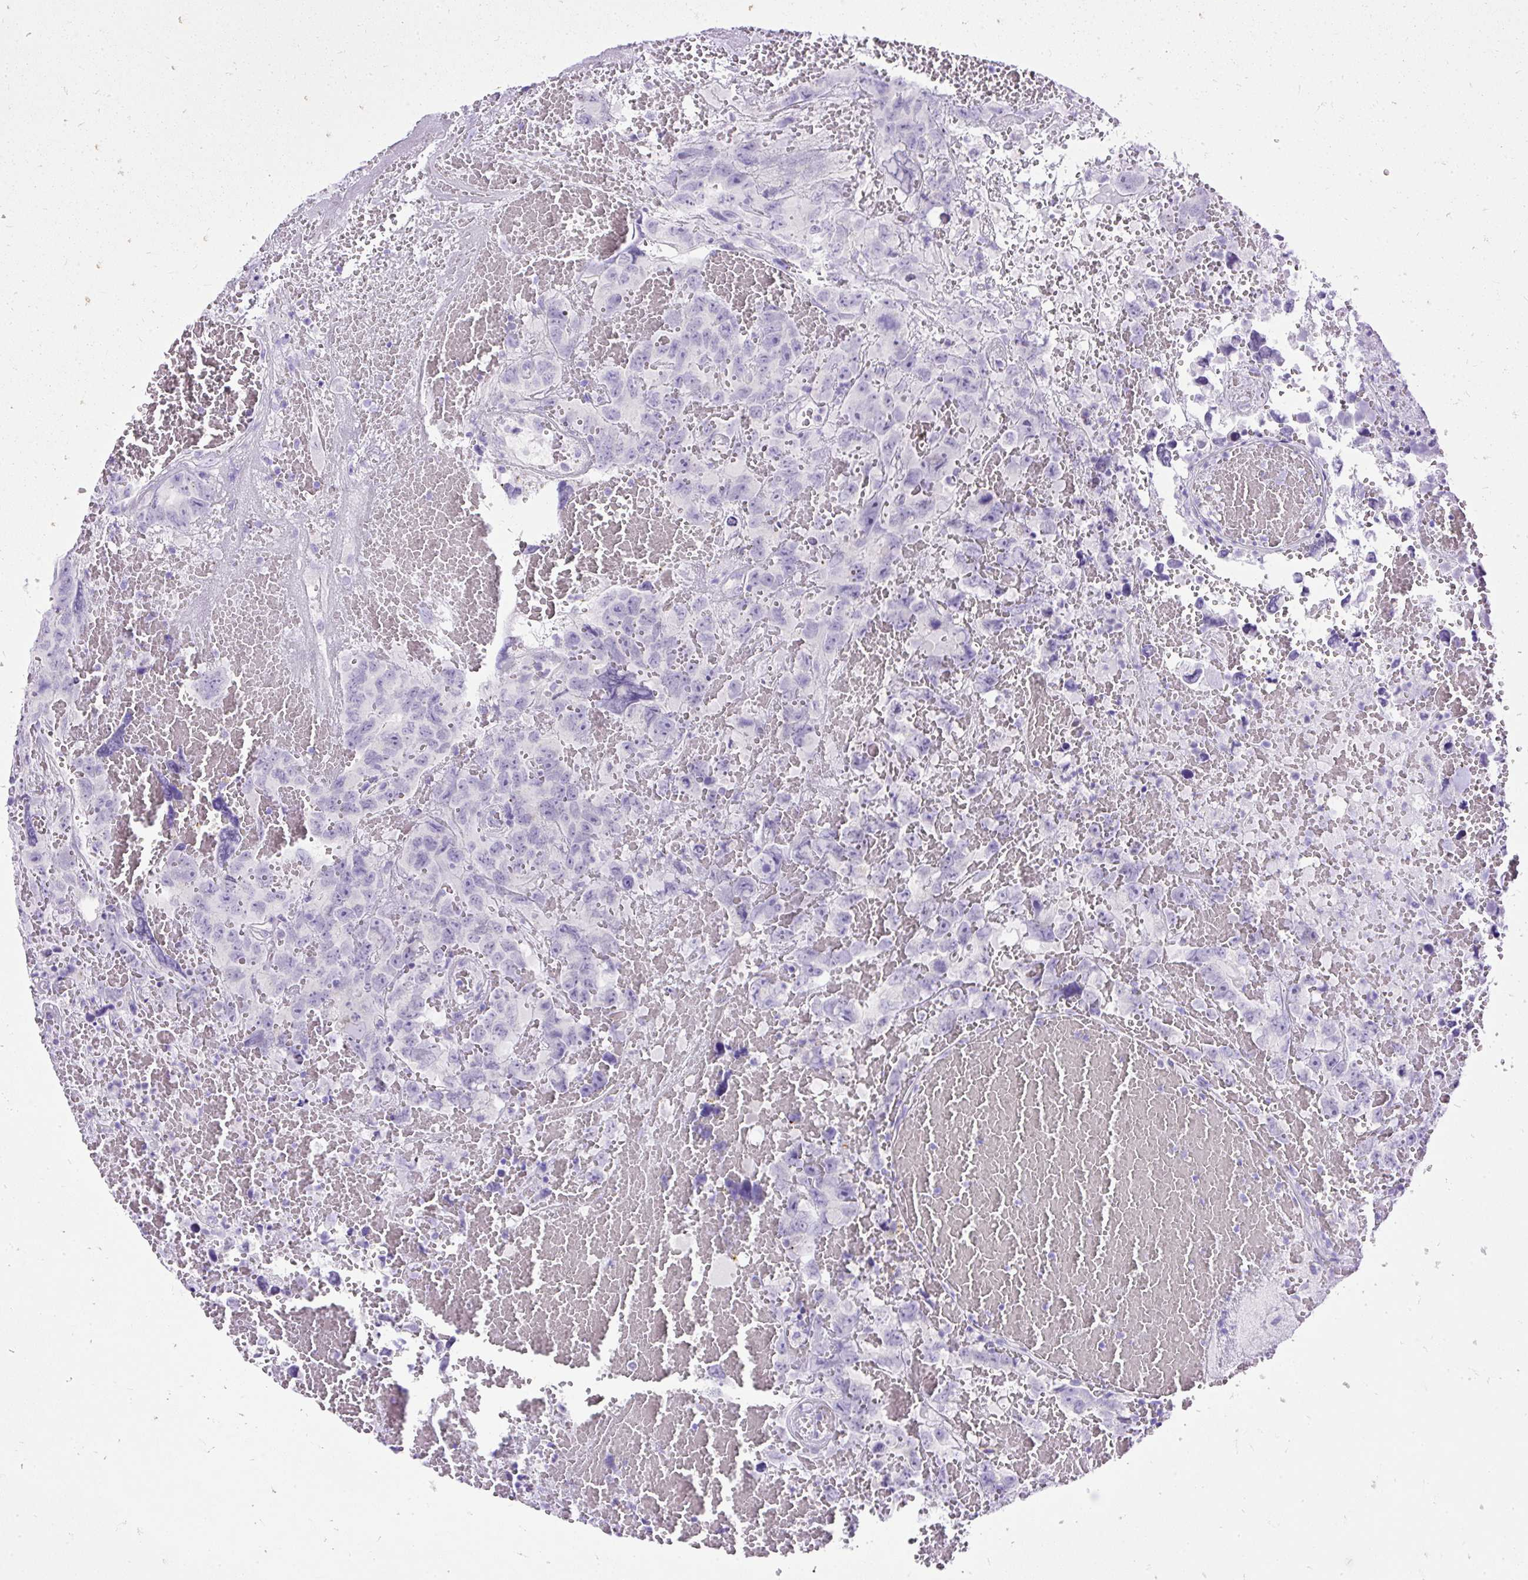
{"staining": {"intensity": "negative", "quantity": "none", "location": "none"}, "tissue": "testis cancer", "cell_type": "Tumor cells", "image_type": "cancer", "snomed": [{"axis": "morphology", "description": "Carcinoma, Embryonal, NOS"}, {"axis": "topography", "description": "Testis"}], "caption": "Immunohistochemistry (IHC) of human testis embryonal carcinoma demonstrates no expression in tumor cells.", "gene": "HEY1", "patient": {"sex": "male", "age": 45}}